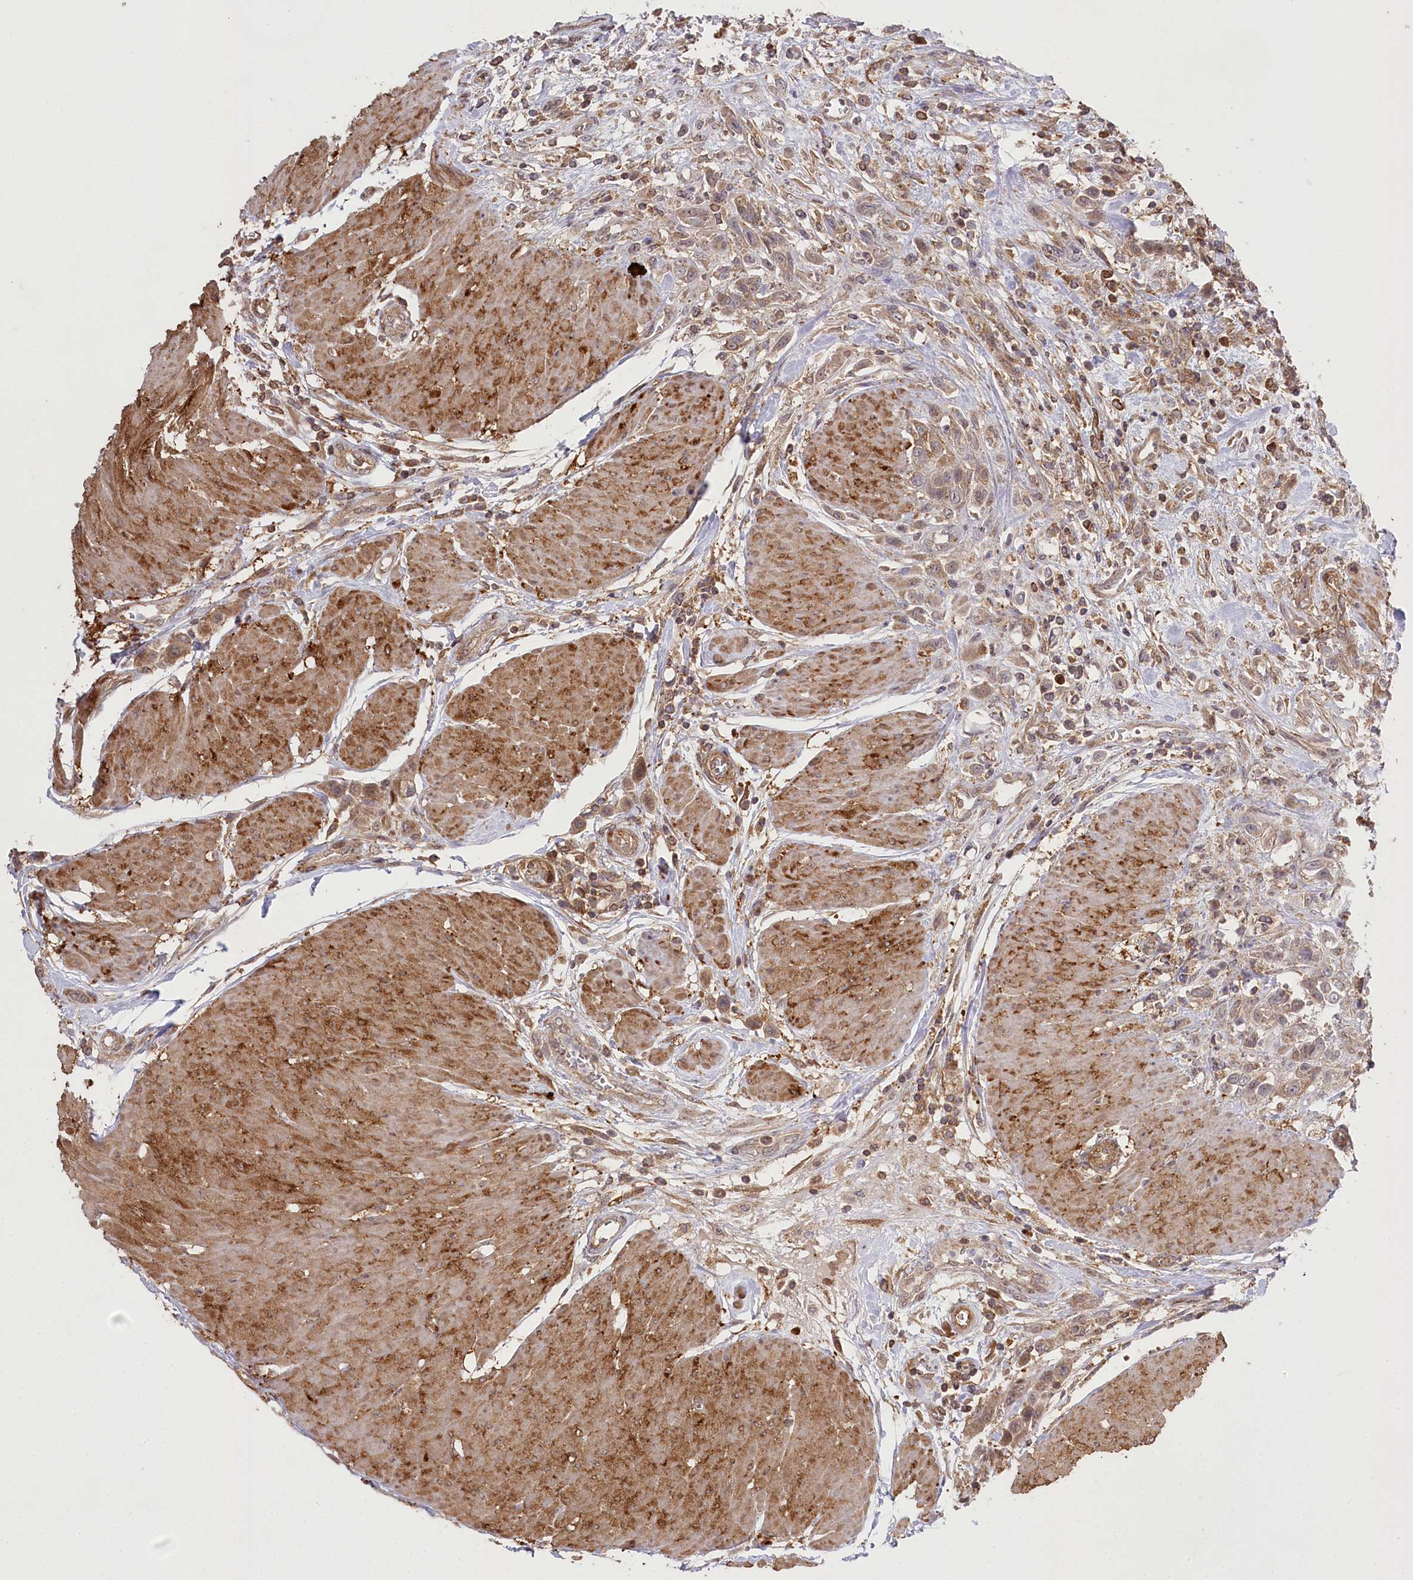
{"staining": {"intensity": "weak", "quantity": "25%-75%", "location": "cytoplasmic/membranous"}, "tissue": "urothelial cancer", "cell_type": "Tumor cells", "image_type": "cancer", "snomed": [{"axis": "morphology", "description": "Urothelial carcinoma, High grade"}, {"axis": "topography", "description": "Urinary bladder"}], "caption": "Immunohistochemical staining of high-grade urothelial carcinoma demonstrates weak cytoplasmic/membranous protein staining in about 25%-75% of tumor cells.", "gene": "CCDC91", "patient": {"sex": "male", "age": 50}}